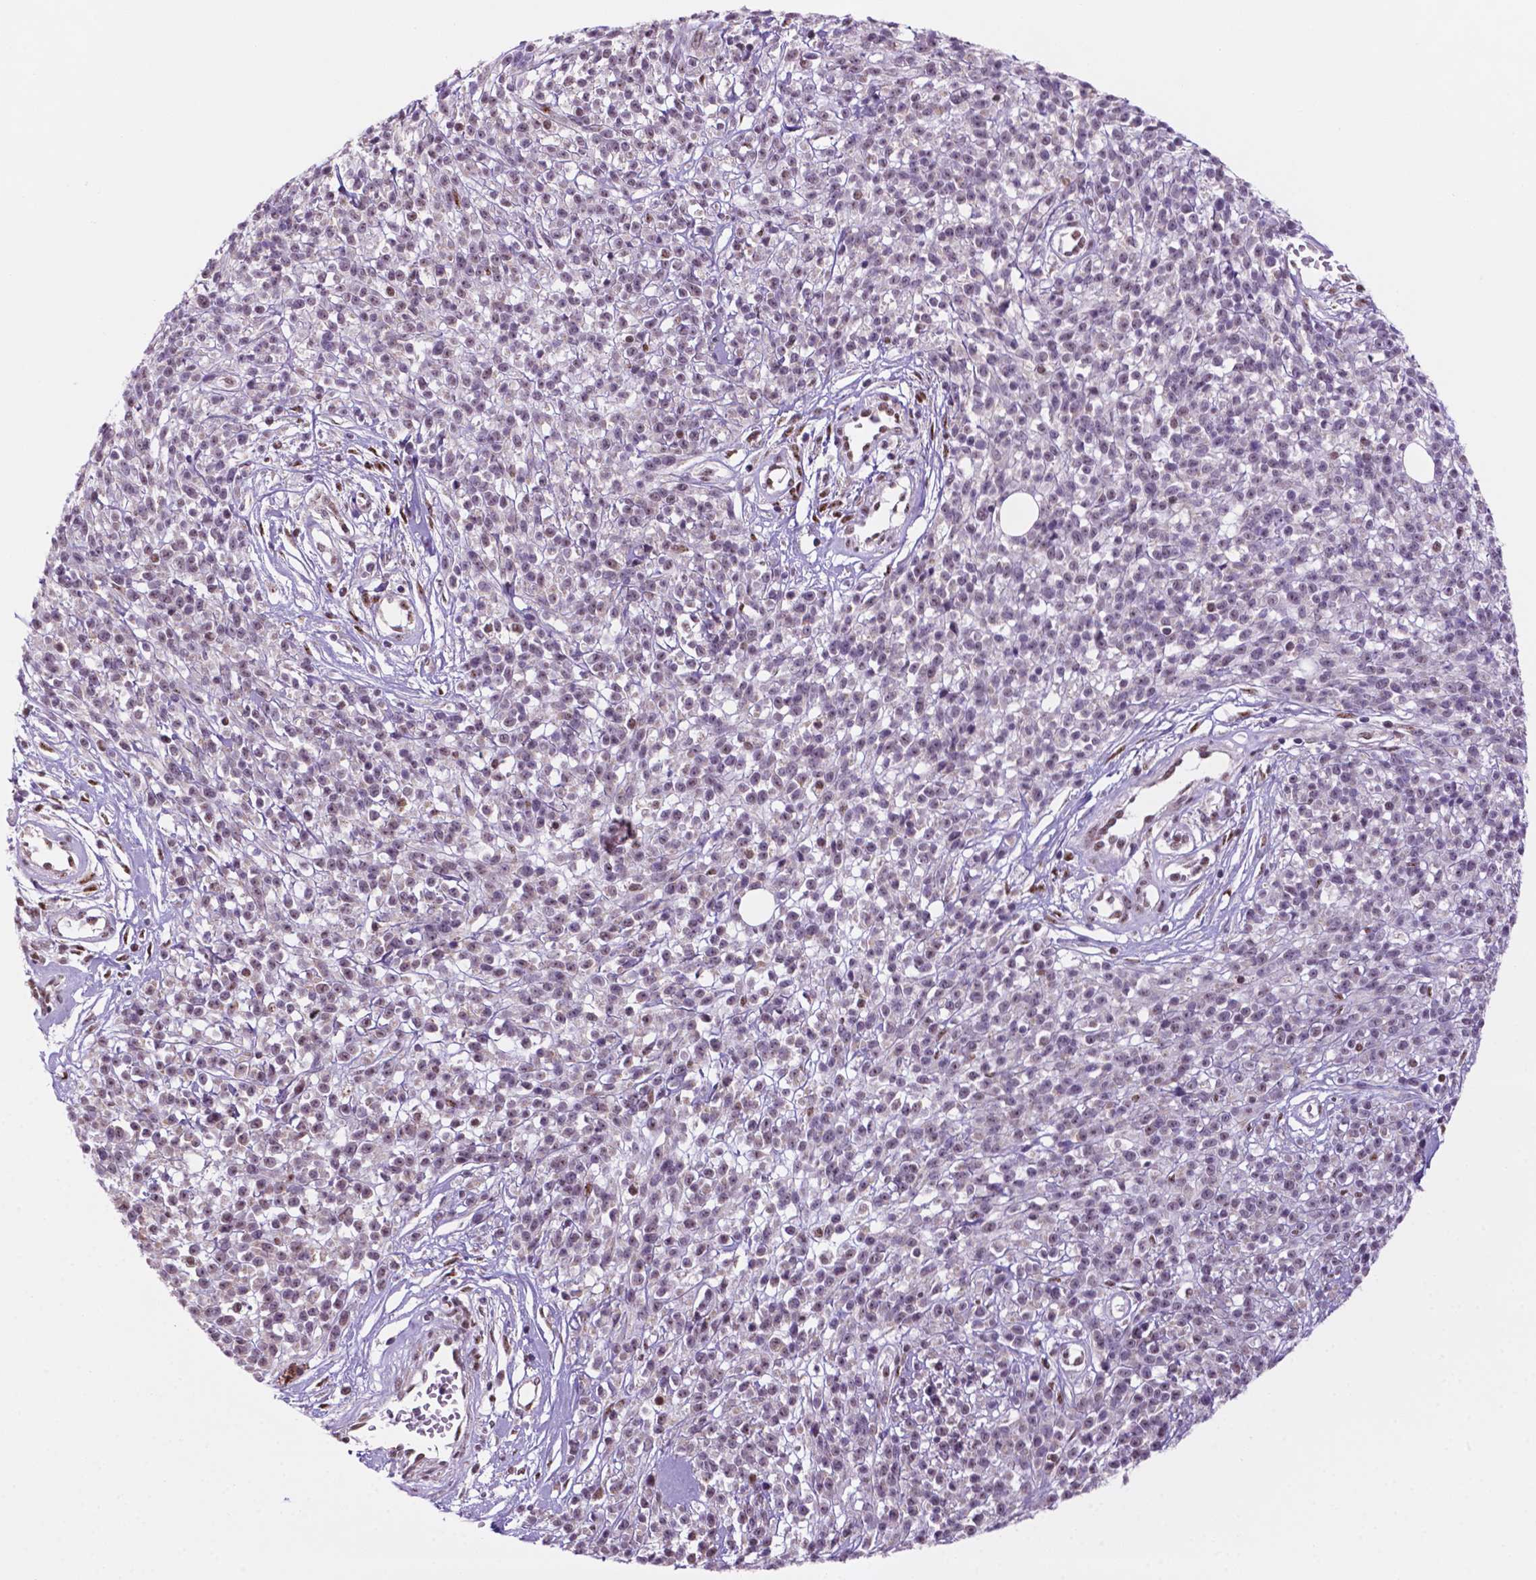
{"staining": {"intensity": "weak", "quantity": "25%-75%", "location": "nuclear"}, "tissue": "melanoma", "cell_type": "Tumor cells", "image_type": "cancer", "snomed": [{"axis": "morphology", "description": "Malignant melanoma, NOS"}, {"axis": "topography", "description": "Skin"}, {"axis": "topography", "description": "Skin of trunk"}], "caption": "Immunohistochemistry micrograph of neoplastic tissue: human malignant melanoma stained using immunohistochemistry demonstrates low levels of weak protein expression localized specifically in the nuclear of tumor cells, appearing as a nuclear brown color.", "gene": "C18orf21", "patient": {"sex": "male", "age": 74}}